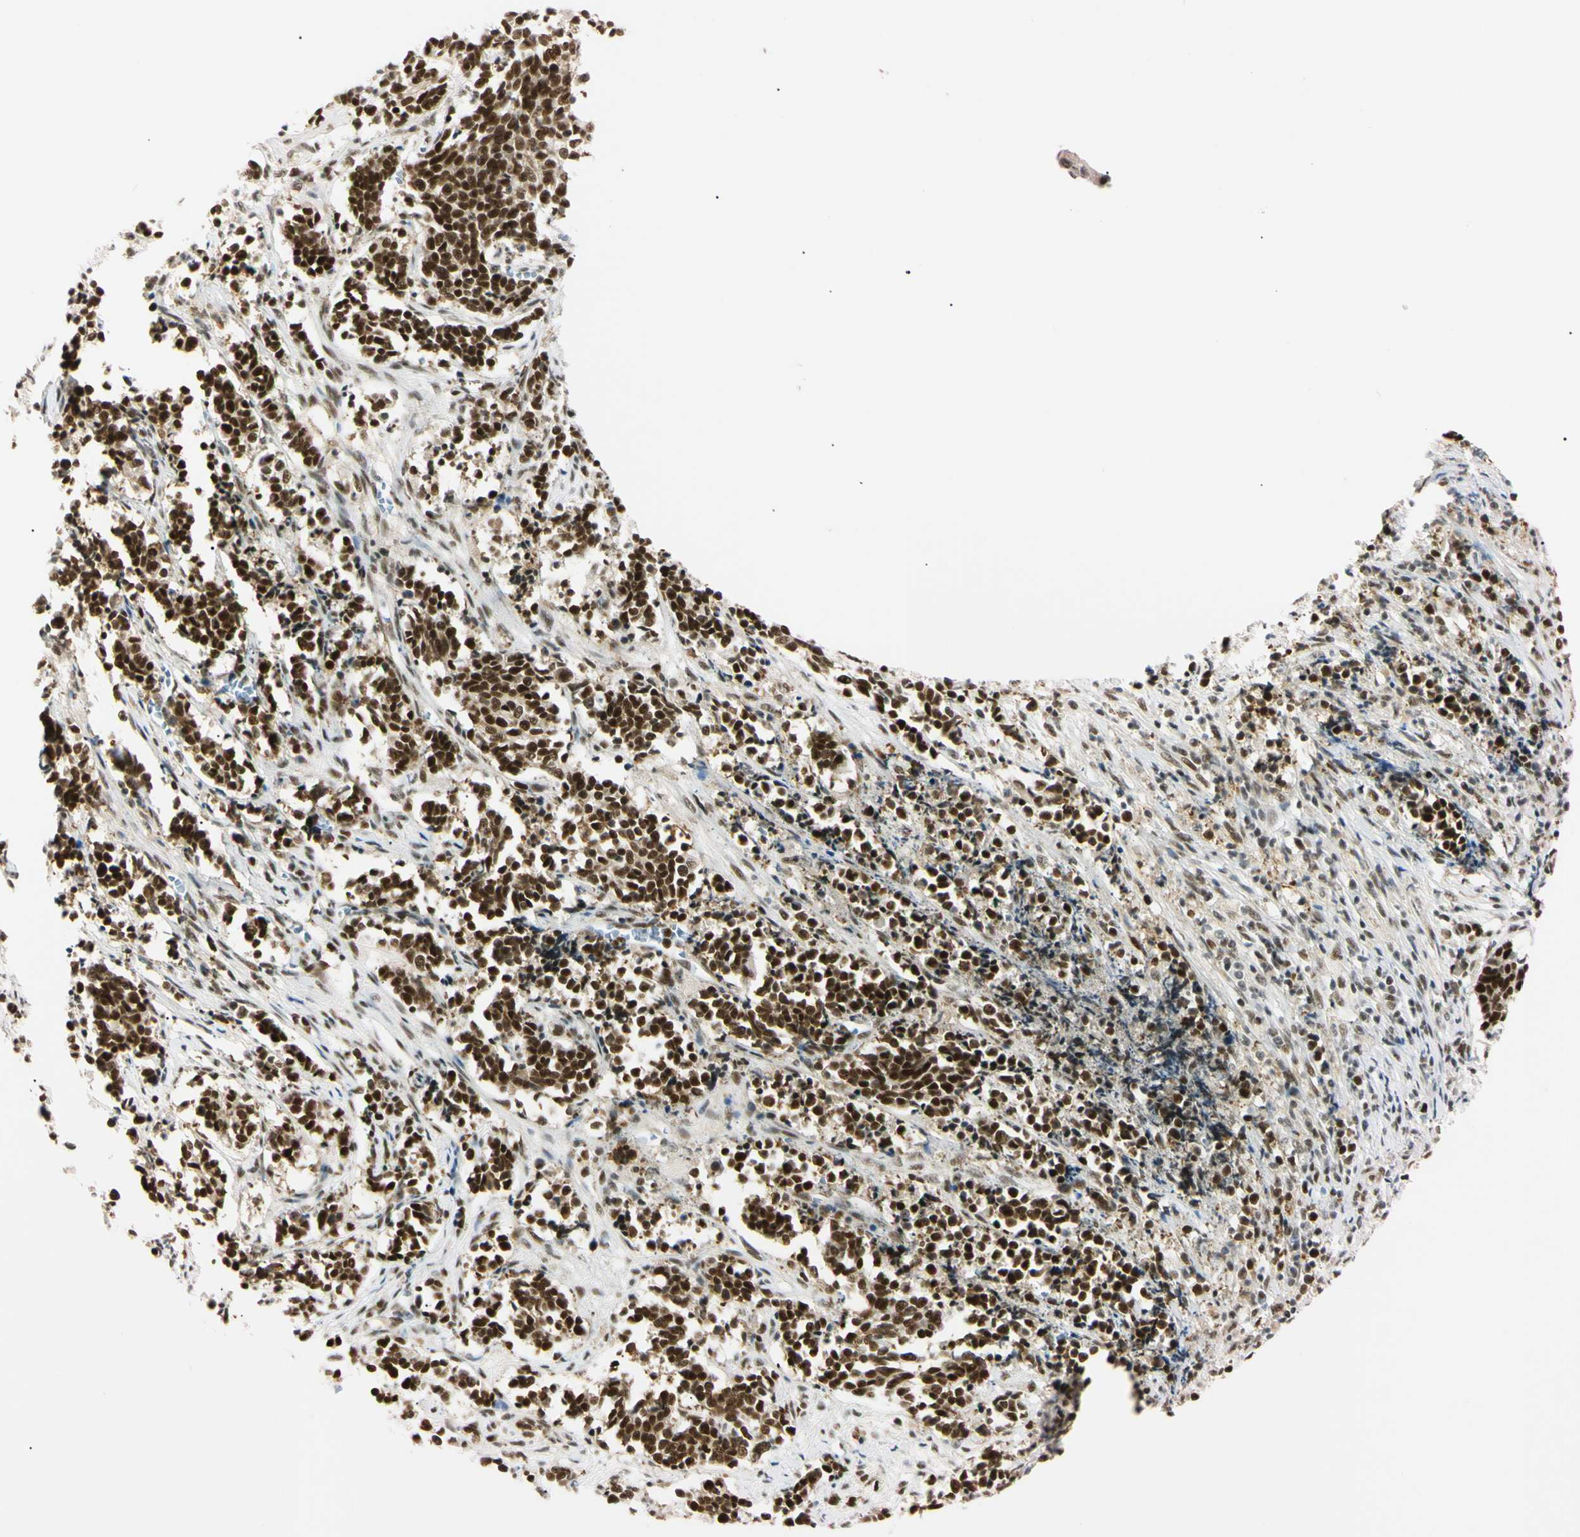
{"staining": {"intensity": "strong", "quantity": ">75%", "location": "nuclear"}, "tissue": "cervical cancer", "cell_type": "Tumor cells", "image_type": "cancer", "snomed": [{"axis": "morphology", "description": "Normal tissue, NOS"}, {"axis": "morphology", "description": "Squamous cell carcinoma, NOS"}, {"axis": "topography", "description": "Cervix"}], "caption": "IHC (DAB (3,3'-diaminobenzidine)) staining of human squamous cell carcinoma (cervical) exhibits strong nuclear protein expression in about >75% of tumor cells.", "gene": "ZNF134", "patient": {"sex": "female", "age": 35}}